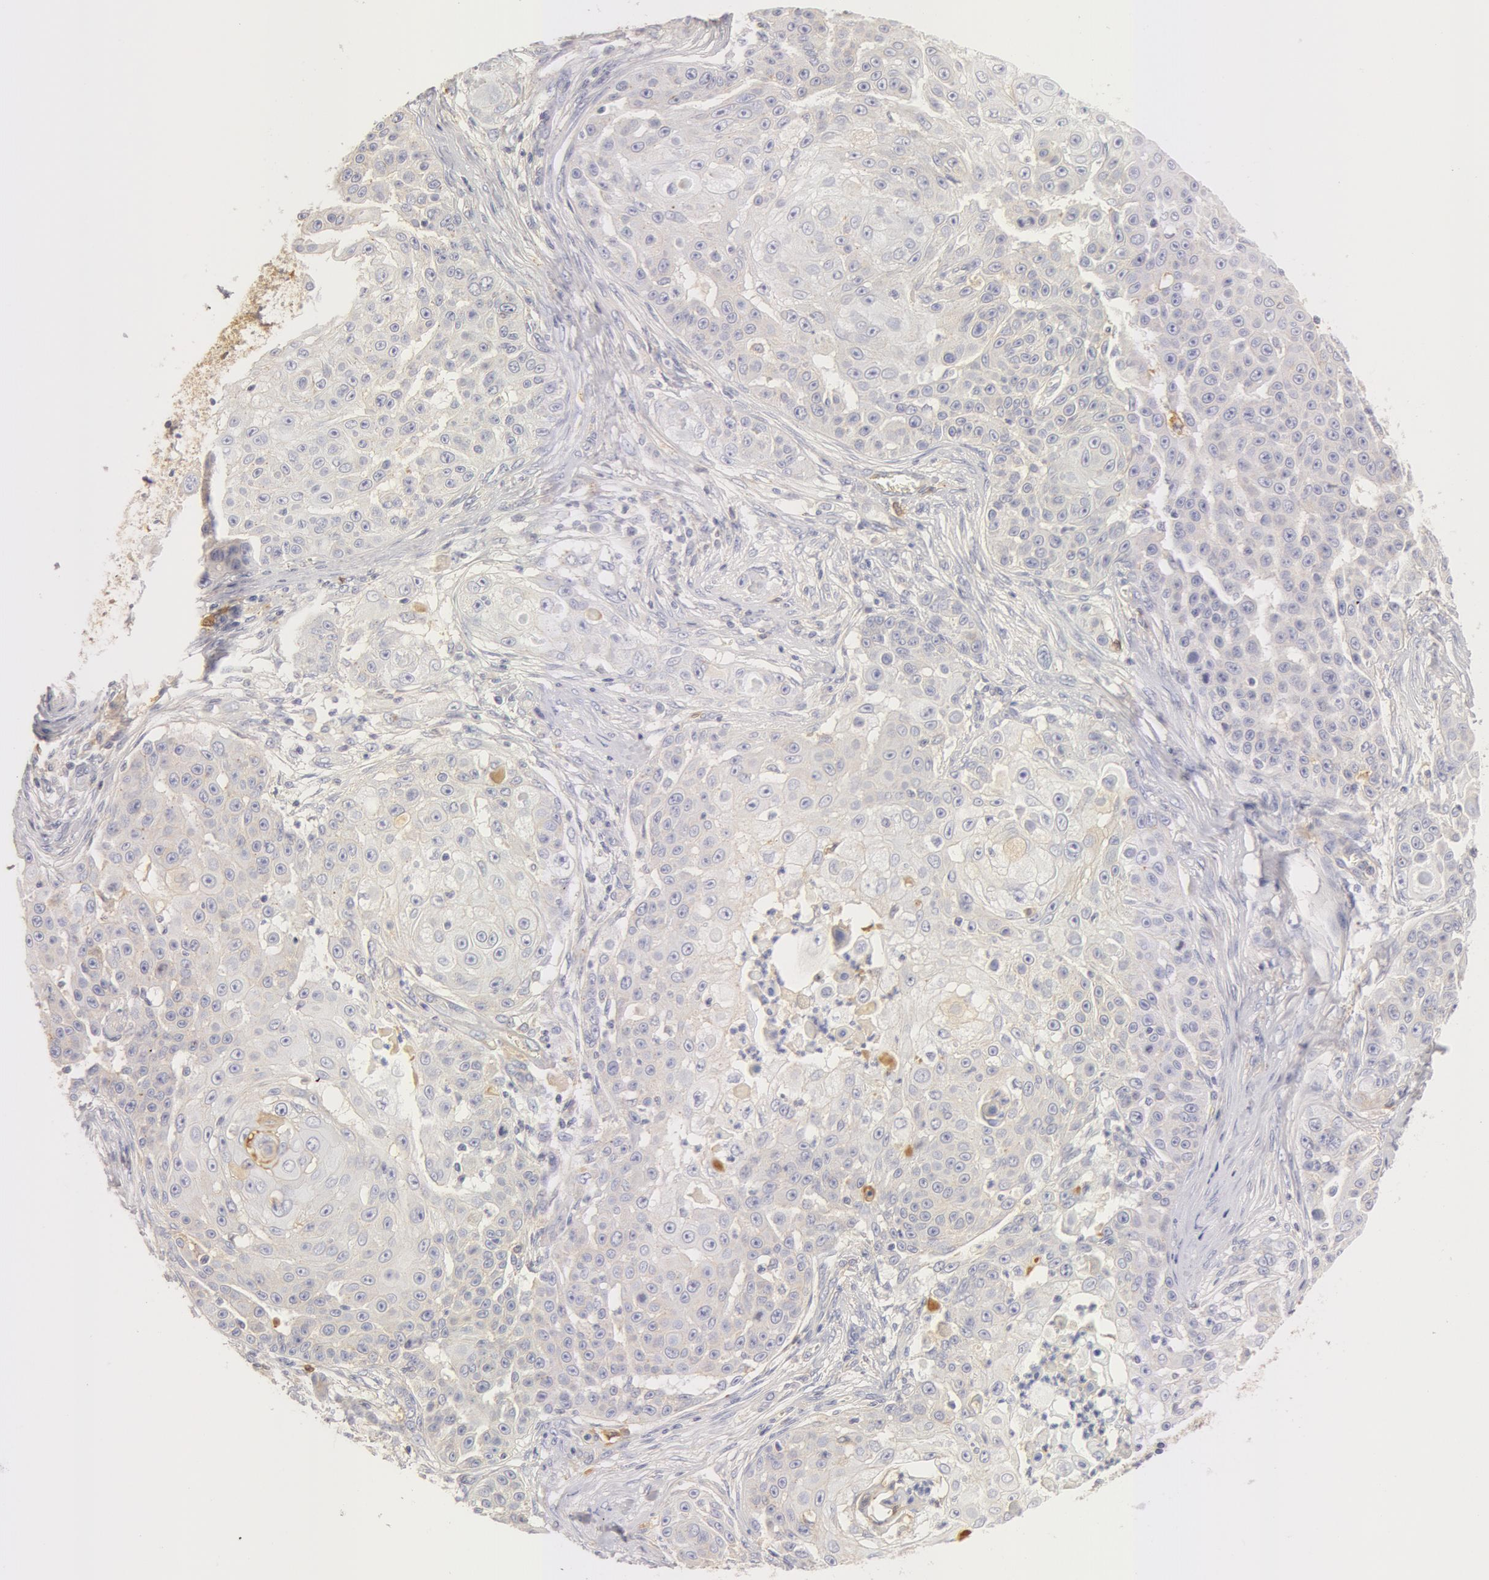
{"staining": {"intensity": "weak", "quantity": "<25%", "location": "cytoplasmic/membranous"}, "tissue": "skin cancer", "cell_type": "Tumor cells", "image_type": "cancer", "snomed": [{"axis": "morphology", "description": "Squamous cell carcinoma, NOS"}, {"axis": "topography", "description": "Skin"}], "caption": "Tumor cells are negative for protein expression in human skin cancer. (DAB (3,3'-diaminobenzidine) immunohistochemistry with hematoxylin counter stain).", "gene": "GC", "patient": {"sex": "female", "age": 57}}